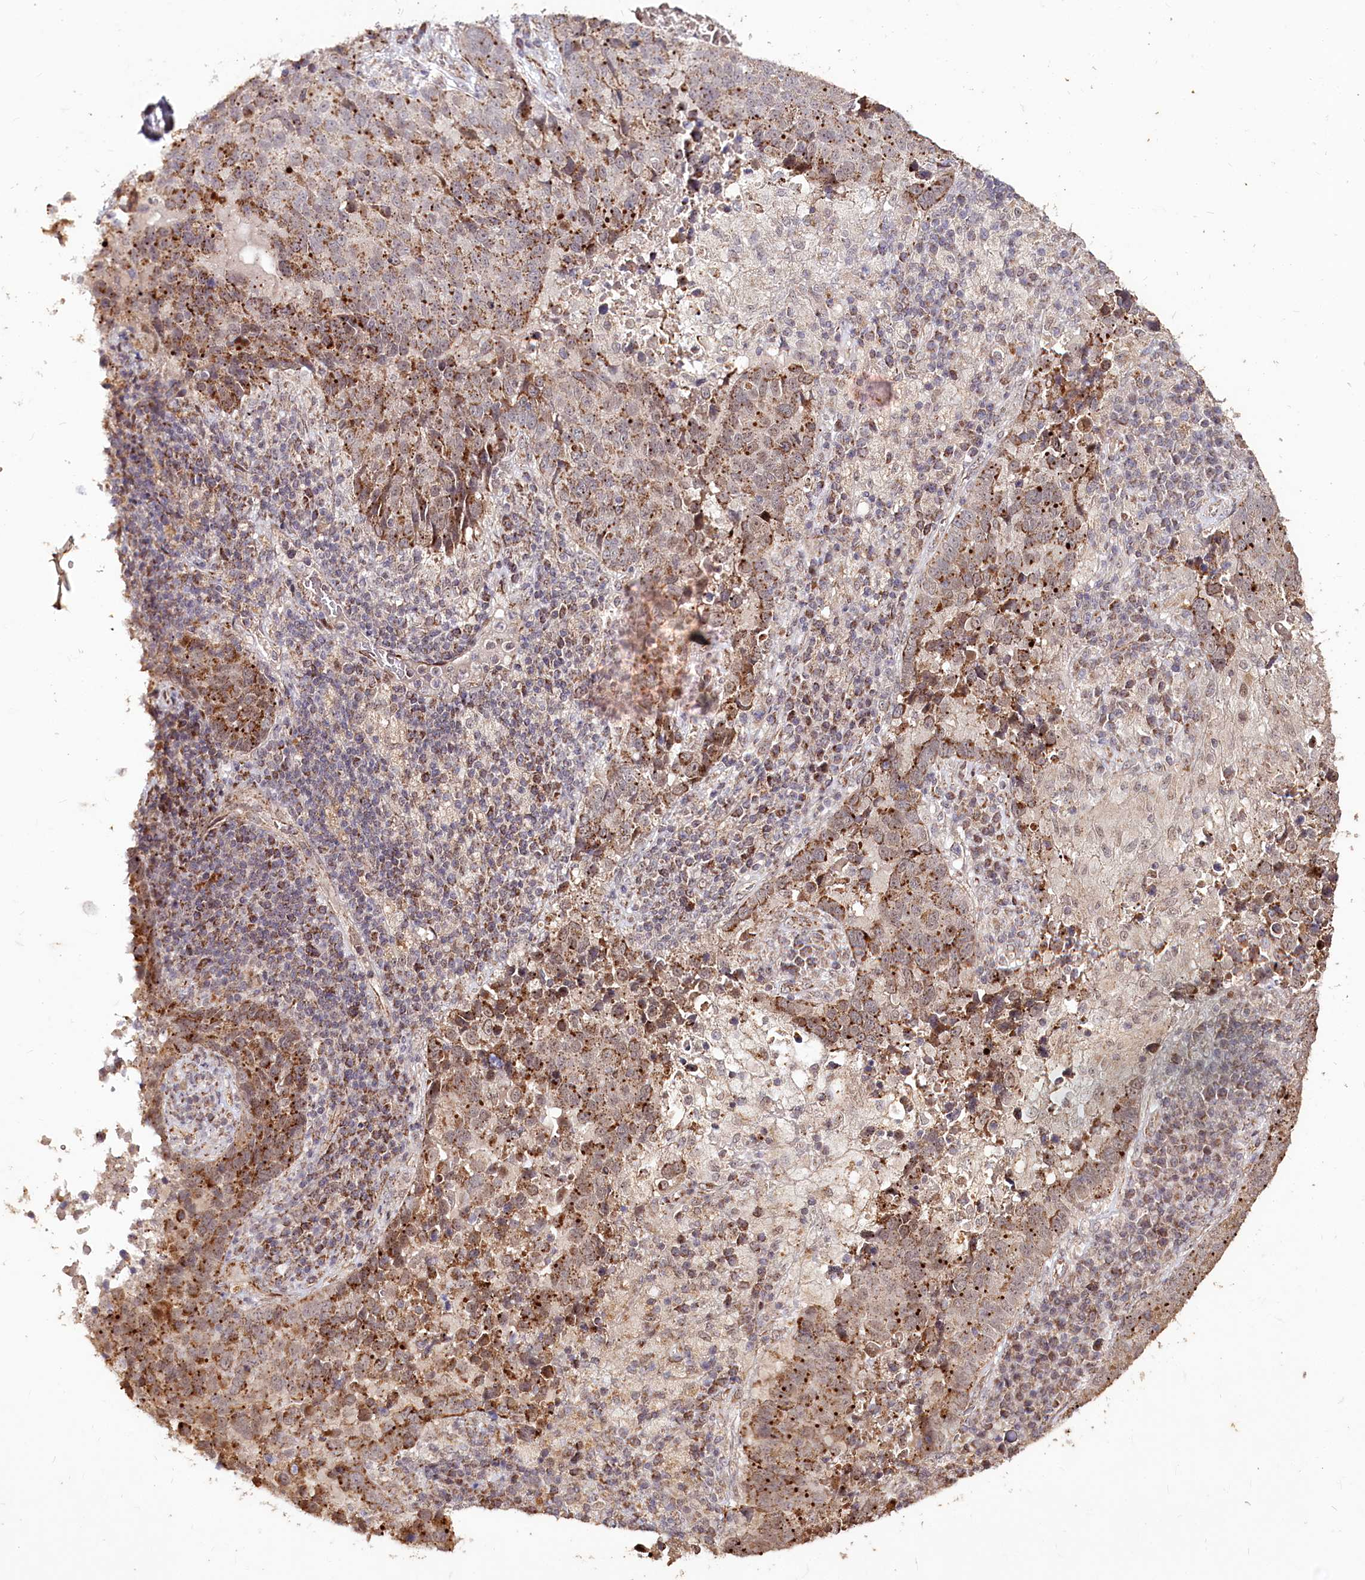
{"staining": {"intensity": "moderate", "quantity": ">75%", "location": "cytoplasmic/membranous"}, "tissue": "lung cancer", "cell_type": "Tumor cells", "image_type": "cancer", "snomed": [{"axis": "morphology", "description": "Squamous cell carcinoma, NOS"}, {"axis": "topography", "description": "Lung"}], "caption": "Lung cancer stained with IHC exhibits moderate cytoplasmic/membranous expression in about >75% of tumor cells.", "gene": "CARD19", "patient": {"sex": "male", "age": 73}}